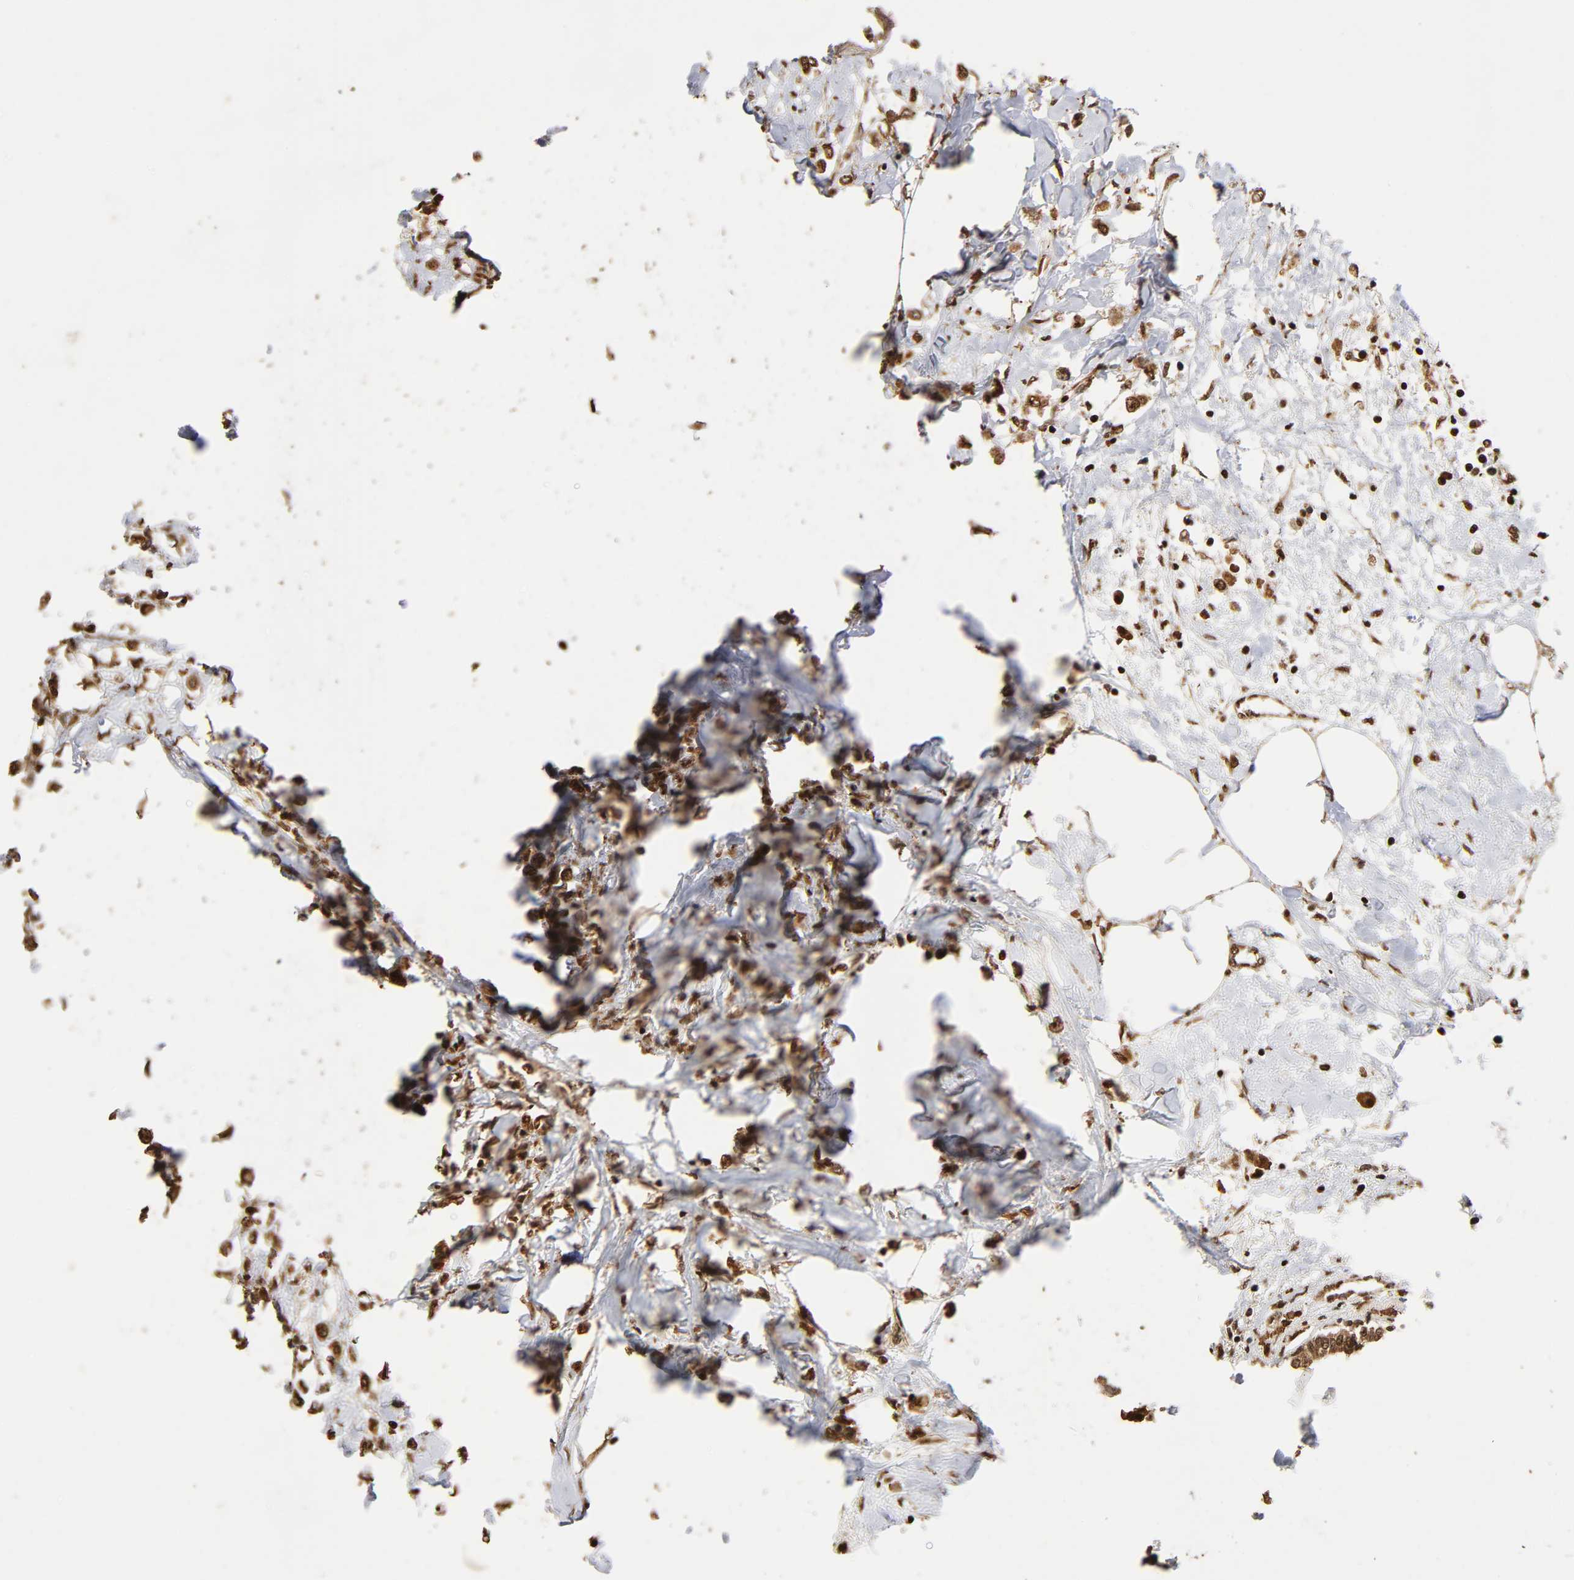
{"staining": {"intensity": "strong", "quantity": ">75%", "location": "cytoplasmic/membranous,nuclear"}, "tissue": "breast cancer", "cell_type": "Tumor cells", "image_type": "cancer", "snomed": [{"axis": "morphology", "description": "Lobular carcinoma"}, {"axis": "topography", "description": "Breast"}], "caption": "Lobular carcinoma (breast) stained with a protein marker shows strong staining in tumor cells.", "gene": "RNF122", "patient": {"sex": "female", "age": 51}}